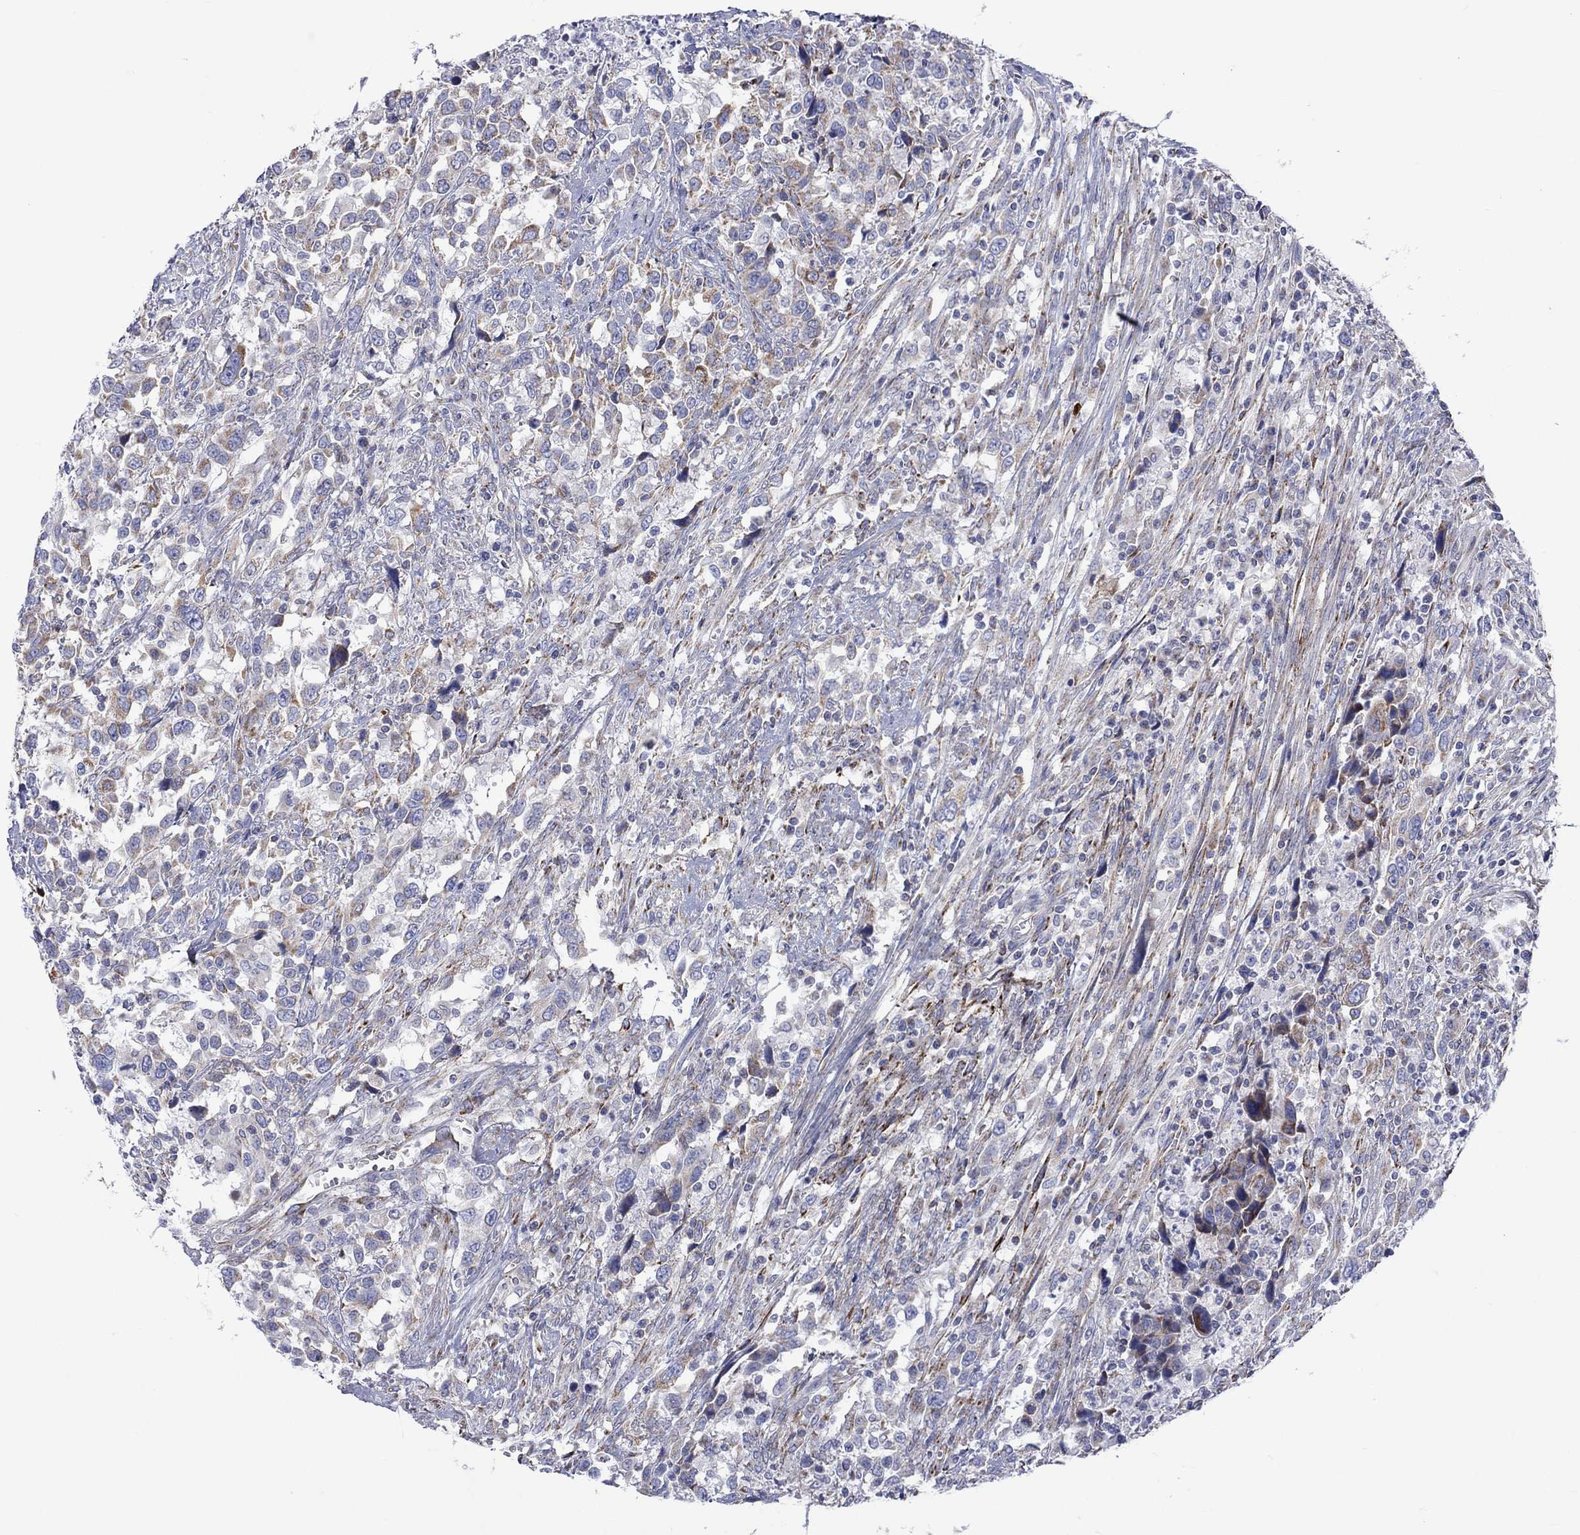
{"staining": {"intensity": "moderate", "quantity": "<25%", "location": "cytoplasmic/membranous"}, "tissue": "urothelial cancer", "cell_type": "Tumor cells", "image_type": "cancer", "snomed": [{"axis": "morphology", "description": "Urothelial carcinoma, NOS"}, {"axis": "morphology", "description": "Urothelial carcinoma, High grade"}, {"axis": "topography", "description": "Urinary bladder"}], "caption": "Human high-grade urothelial carcinoma stained for a protein (brown) reveals moderate cytoplasmic/membranous positive staining in about <25% of tumor cells.", "gene": "CISD1", "patient": {"sex": "female", "age": 64}}